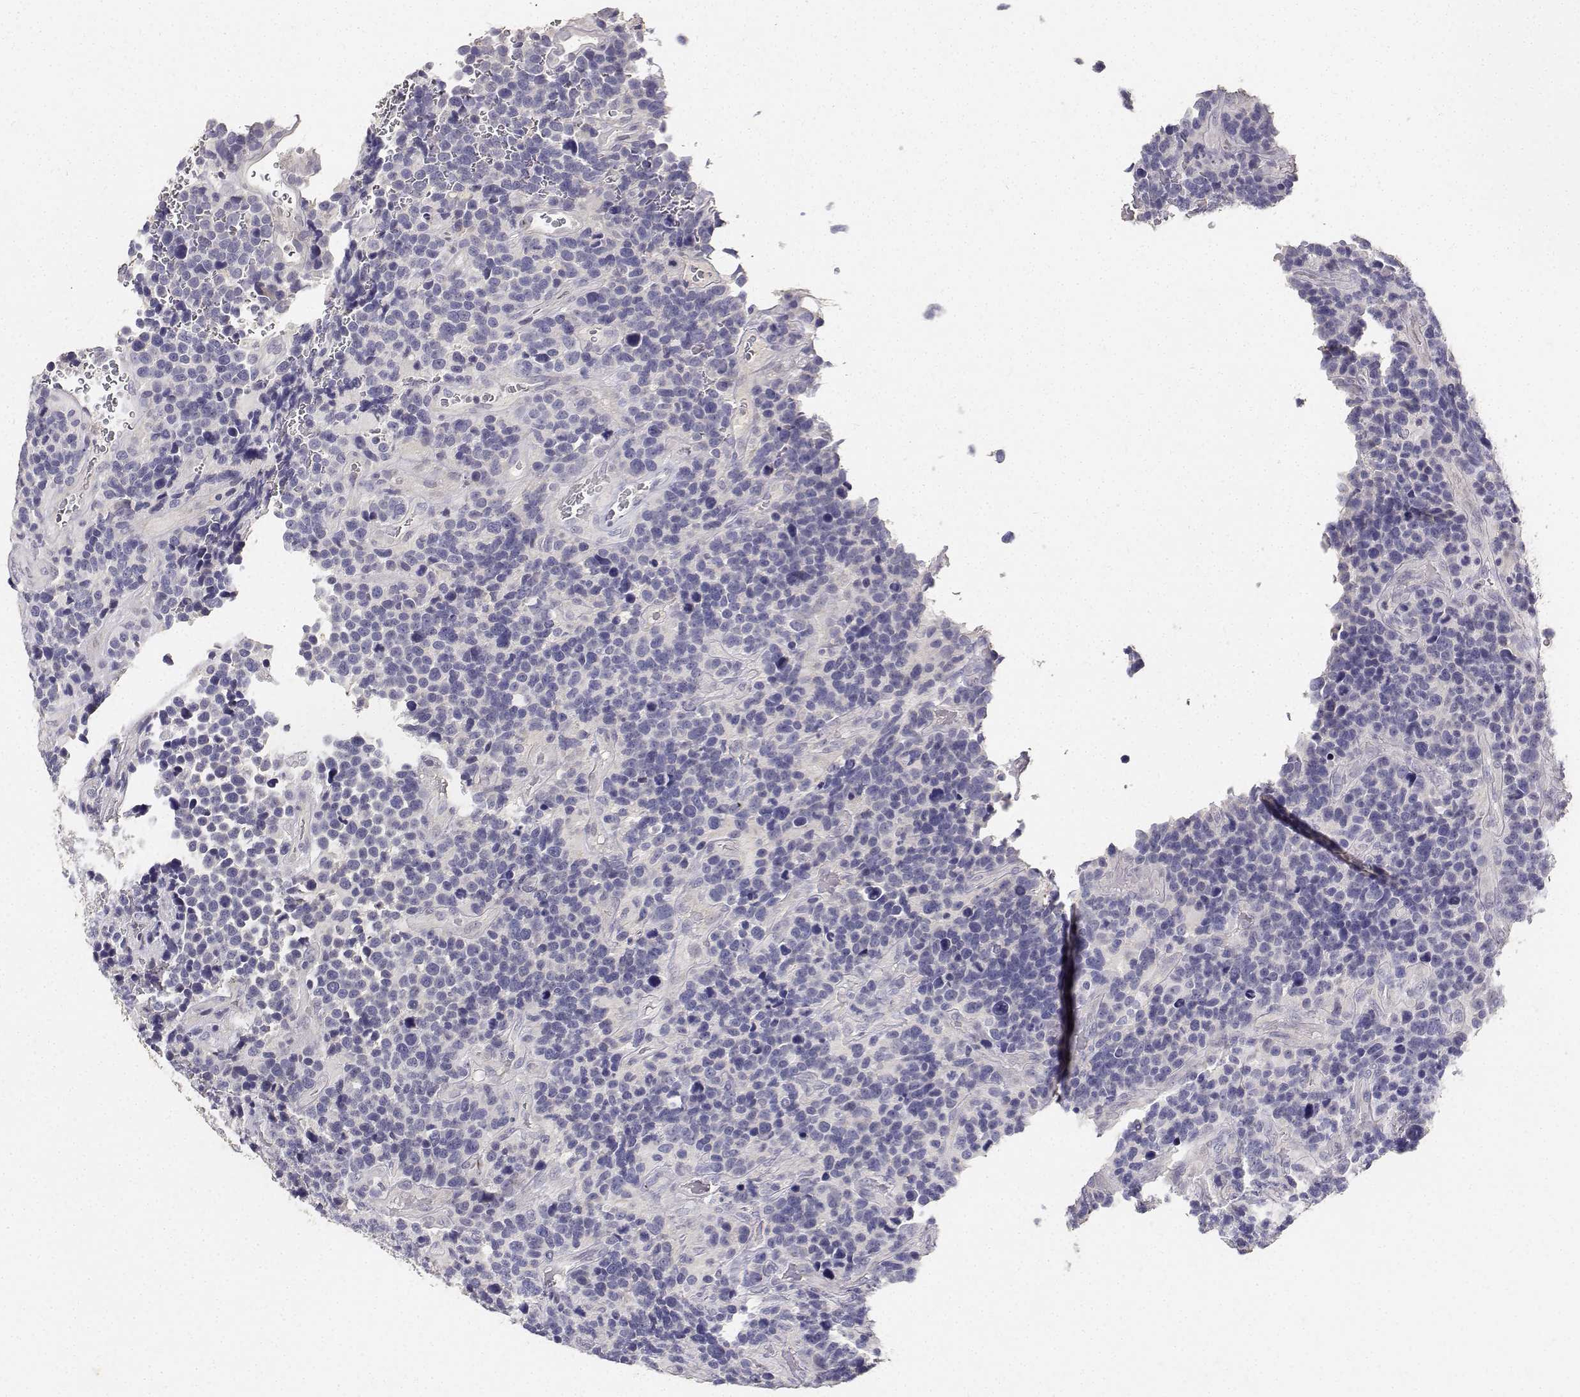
{"staining": {"intensity": "negative", "quantity": "none", "location": "none"}, "tissue": "glioma", "cell_type": "Tumor cells", "image_type": "cancer", "snomed": [{"axis": "morphology", "description": "Glioma, malignant, High grade"}, {"axis": "topography", "description": "Brain"}], "caption": "A high-resolution image shows IHC staining of high-grade glioma (malignant), which shows no significant staining in tumor cells.", "gene": "PAEP", "patient": {"sex": "male", "age": 33}}